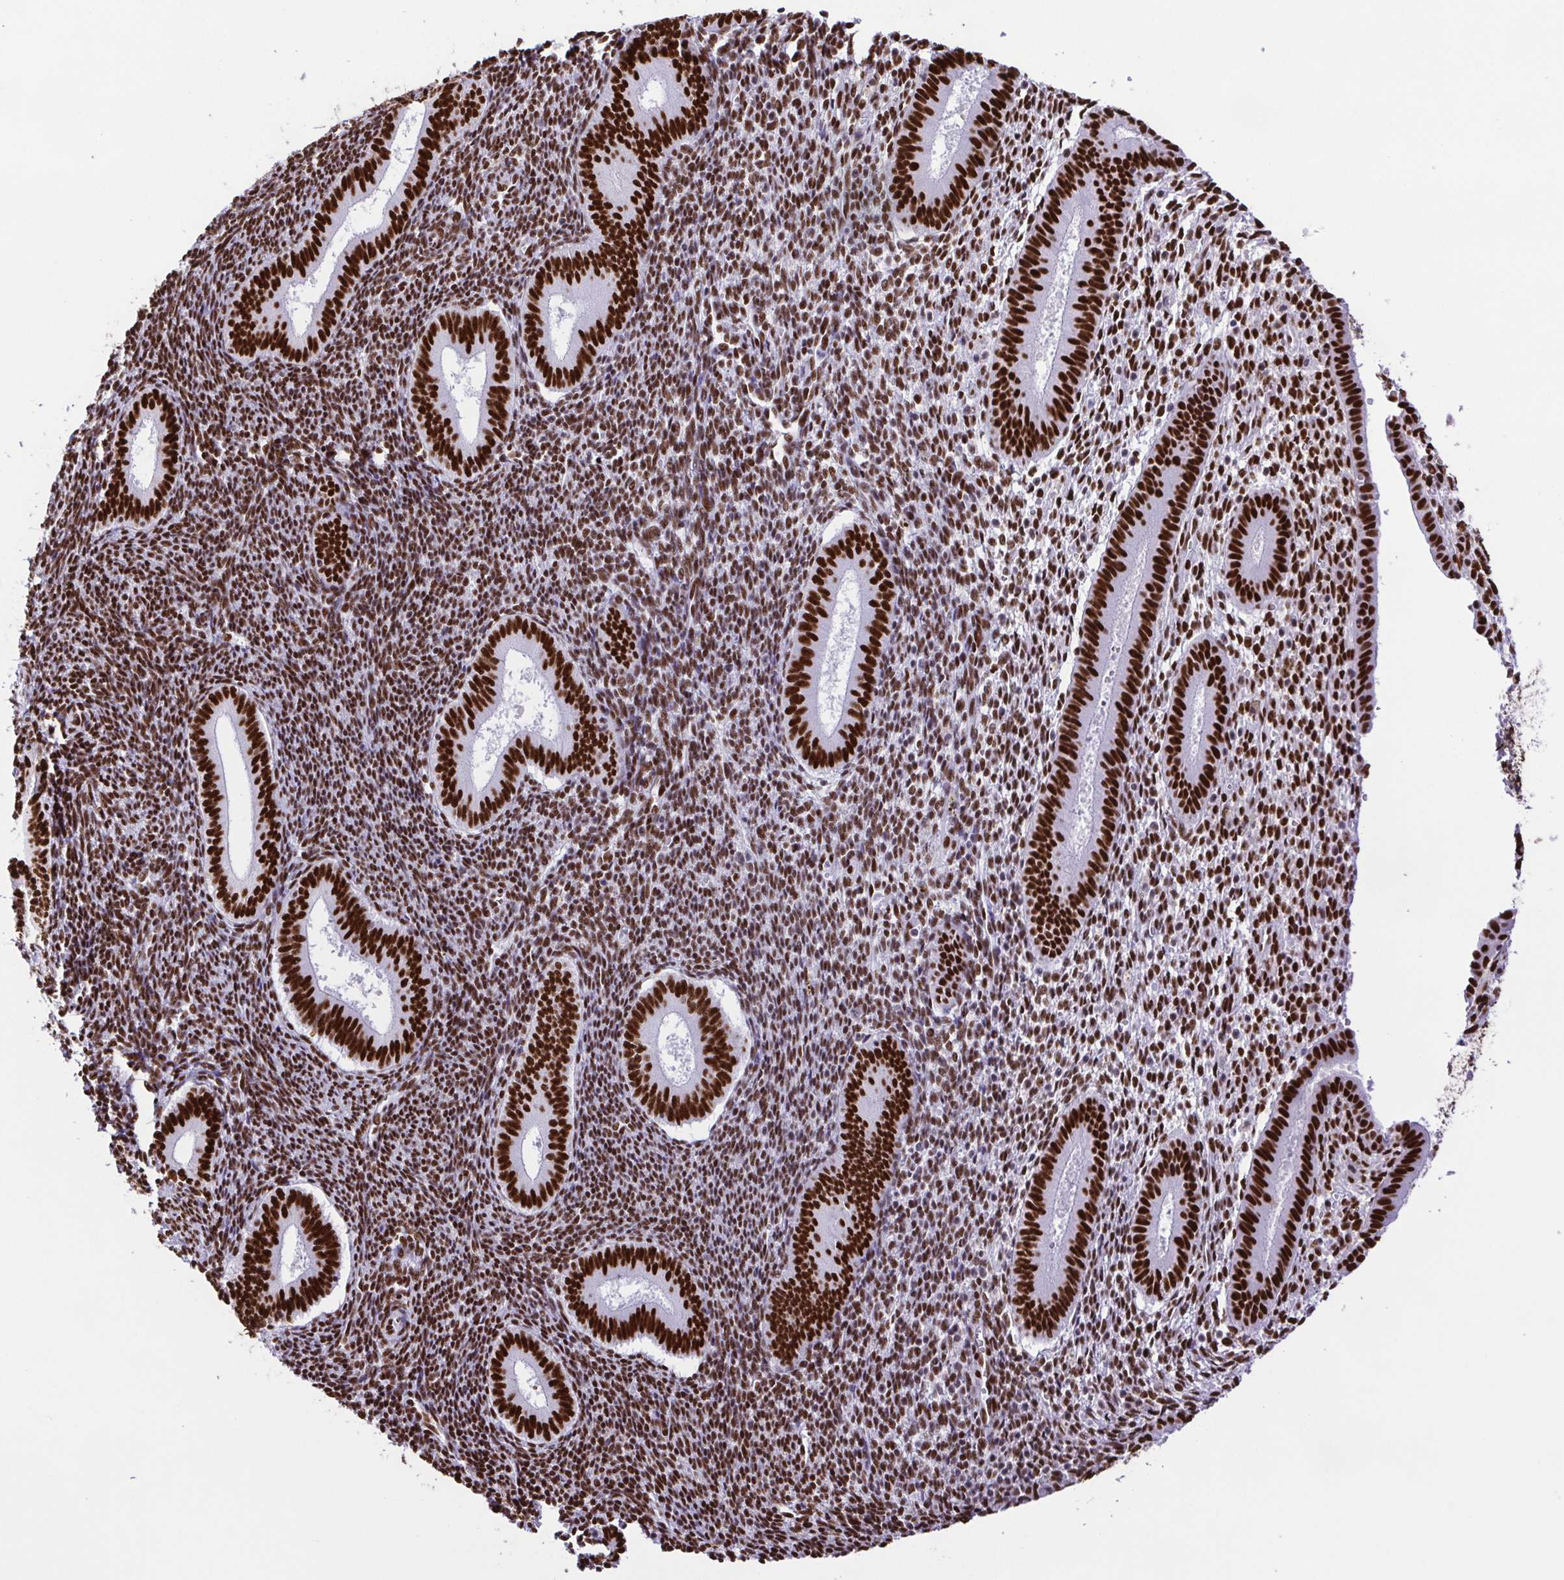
{"staining": {"intensity": "strong", "quantity": ">75%", "location": "nuclear"}, "tissue": "endometrium", "cell_type": "Cells in endometrial stroma", "image_type": "normal", "snomed": [{"axis": "morphology", "description": "Normal tissue, NOS"}, {"axis": "topography", "description": "Endometrium"}], "caption": "Immunohistochemical staining of benign endometrium demonstrates high levels of strong nuclear expression in approximately >75% of cells in endometrial stroma.", "gene": "TRIM28", "patient": {"sex": "female", "age": 25}}